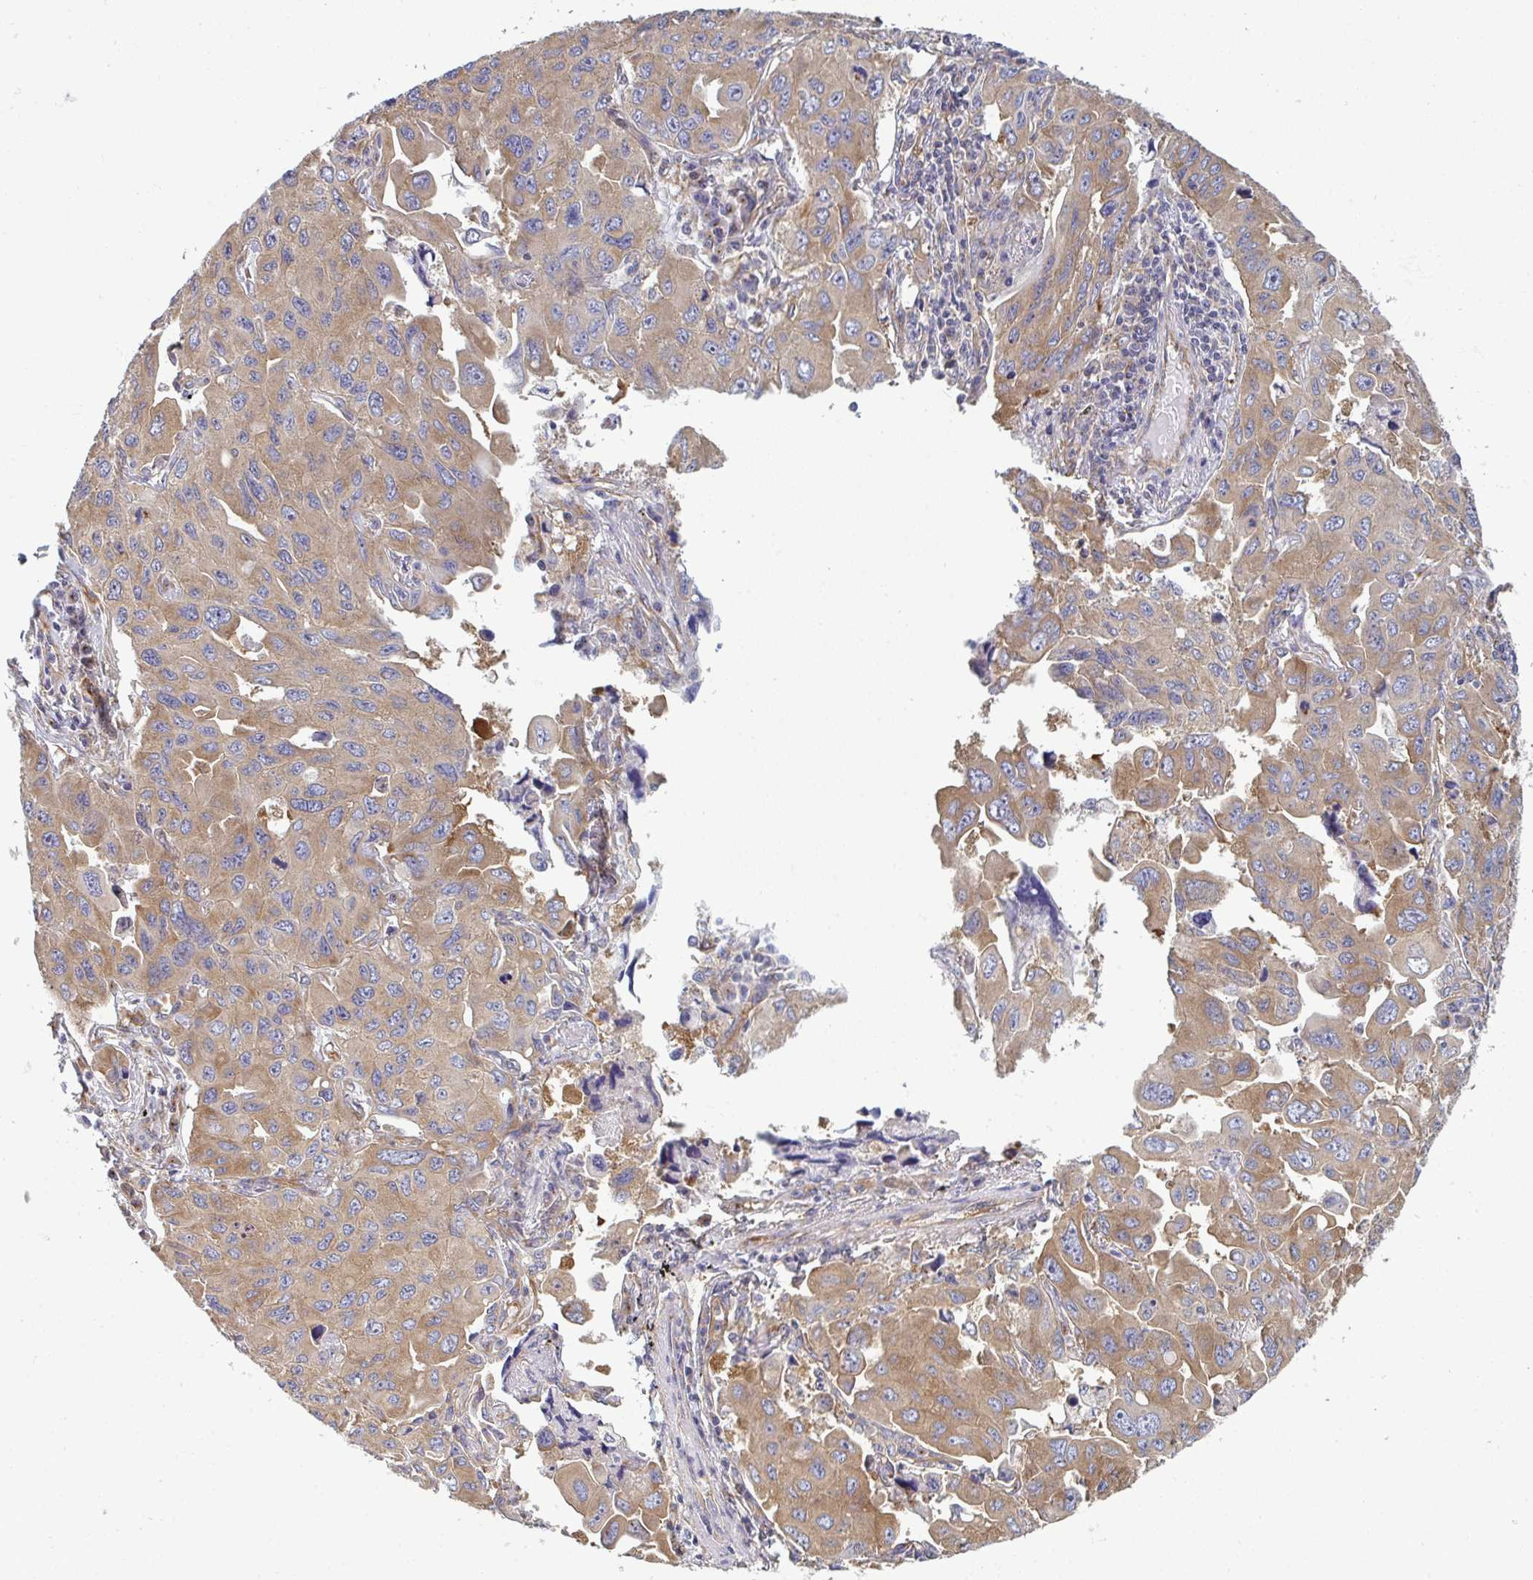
{"staining": {"intensity": "moderate", "quantity": ">75%", "location": "cytoplasmic/membranous"}, "tissue": "lung cancer", "cell_type": "Tumor cells", "image_type": "cancer", "snomed": [{"axis": "morphology", "description": "Adenocarcinoma, NOS"}, {"axis": "topography", "description": "Lung"}], "caption": "Protein positivity by IHC displays moderate cytoplasmic/membranous expression in approximately >75% of tumor cells in lung cancer (adenocarcinoma).", "gene": "DYNC1I2", "patient": {"sex": "male", "age": 64}}